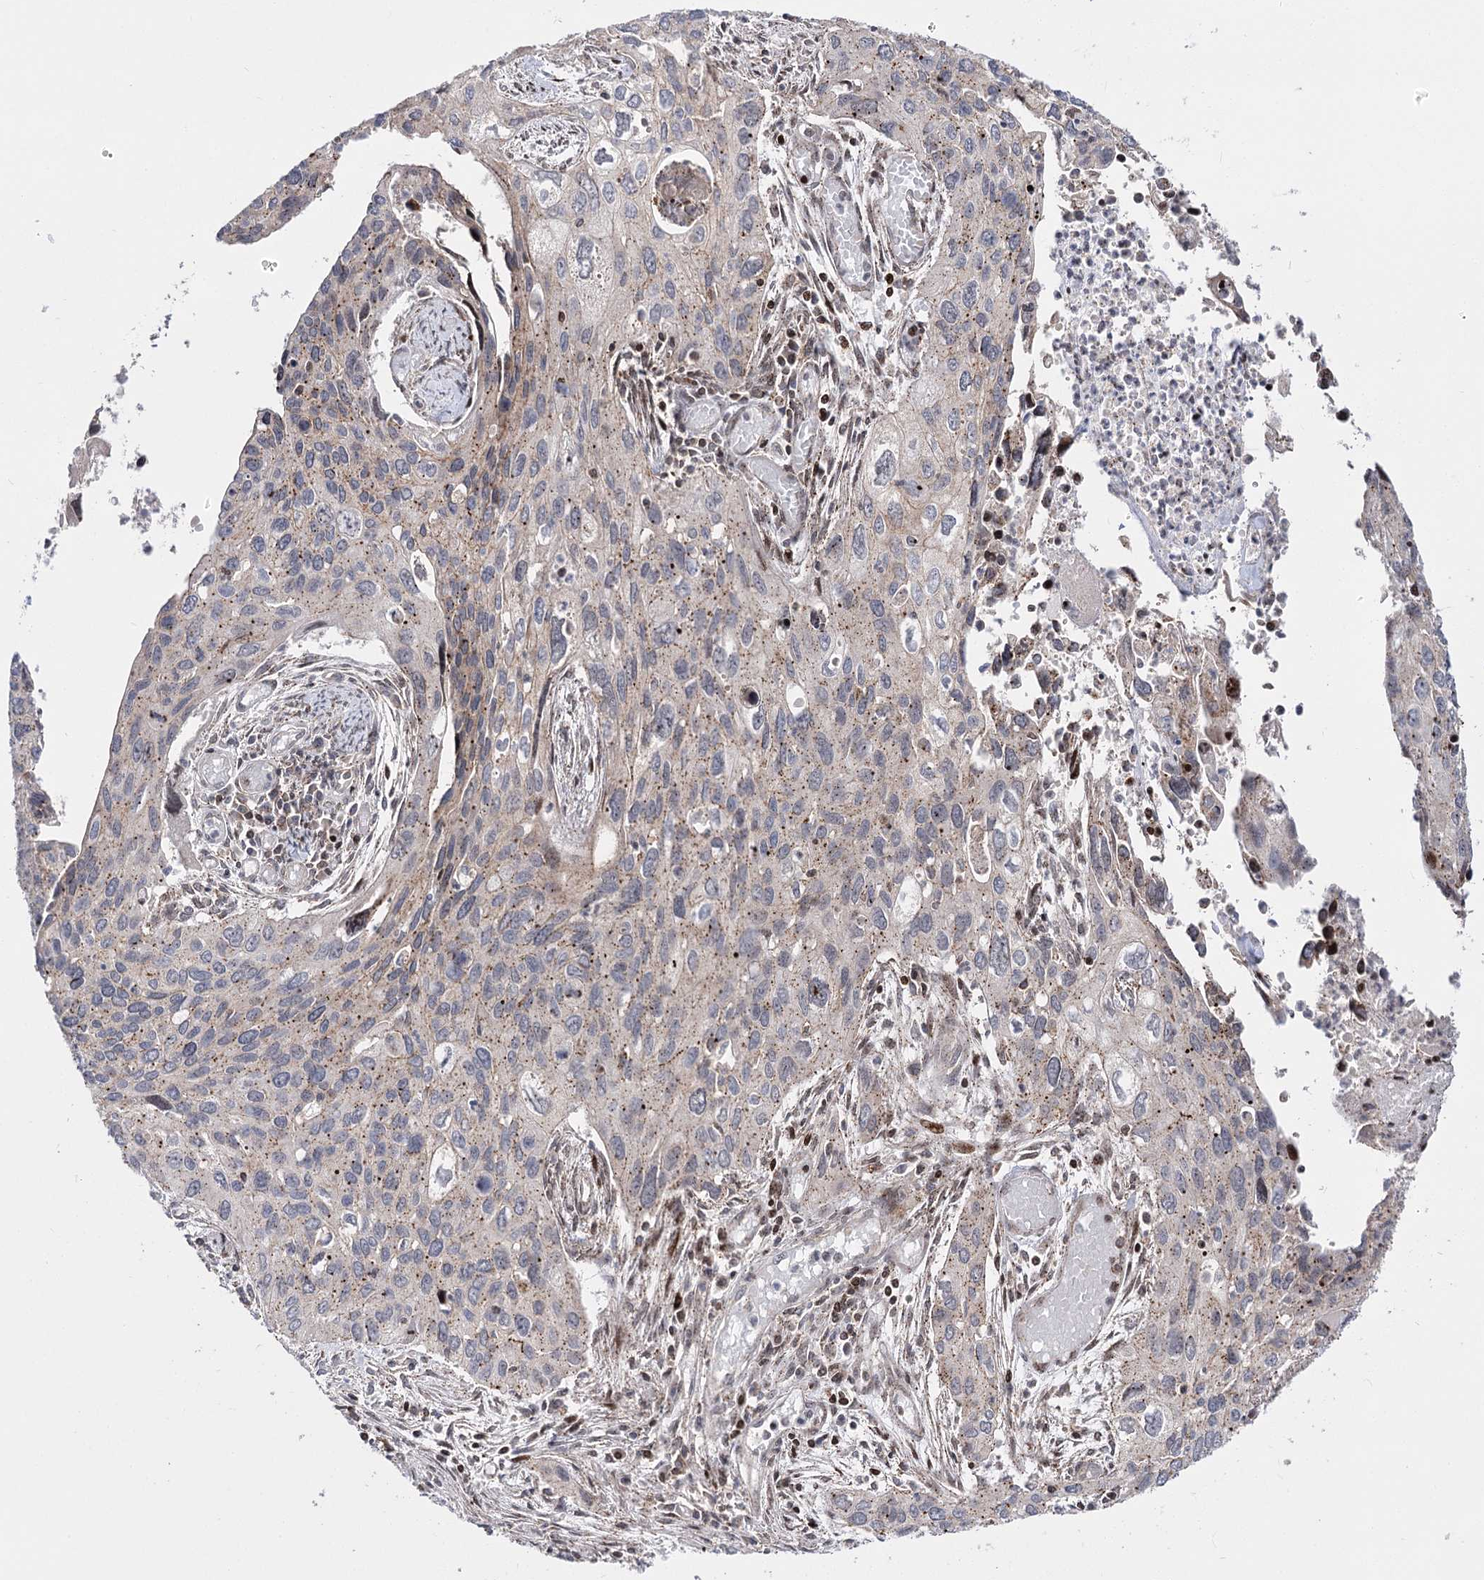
{"staining": {"intensity": "weak", "quantity": "<25%", "location": "cytoplasmic/membranous"}, "tissue": "cervical cancer", "cell_type": "Tumor cells", "image_type": "cancer", "snomed": [{"axis": "morphology", "description": "Squamous cell carcinoma, NOS"}, {"axis": "topography", "description": "Cervix"}], "caption": "Immunohistochemical staining of human cervical cancer (squamous cell carcinoma) exhibits no significant positivity in tumor cells.", "gene": "ZFYVE27", "patient": {"sex": "female", "age": 55}}